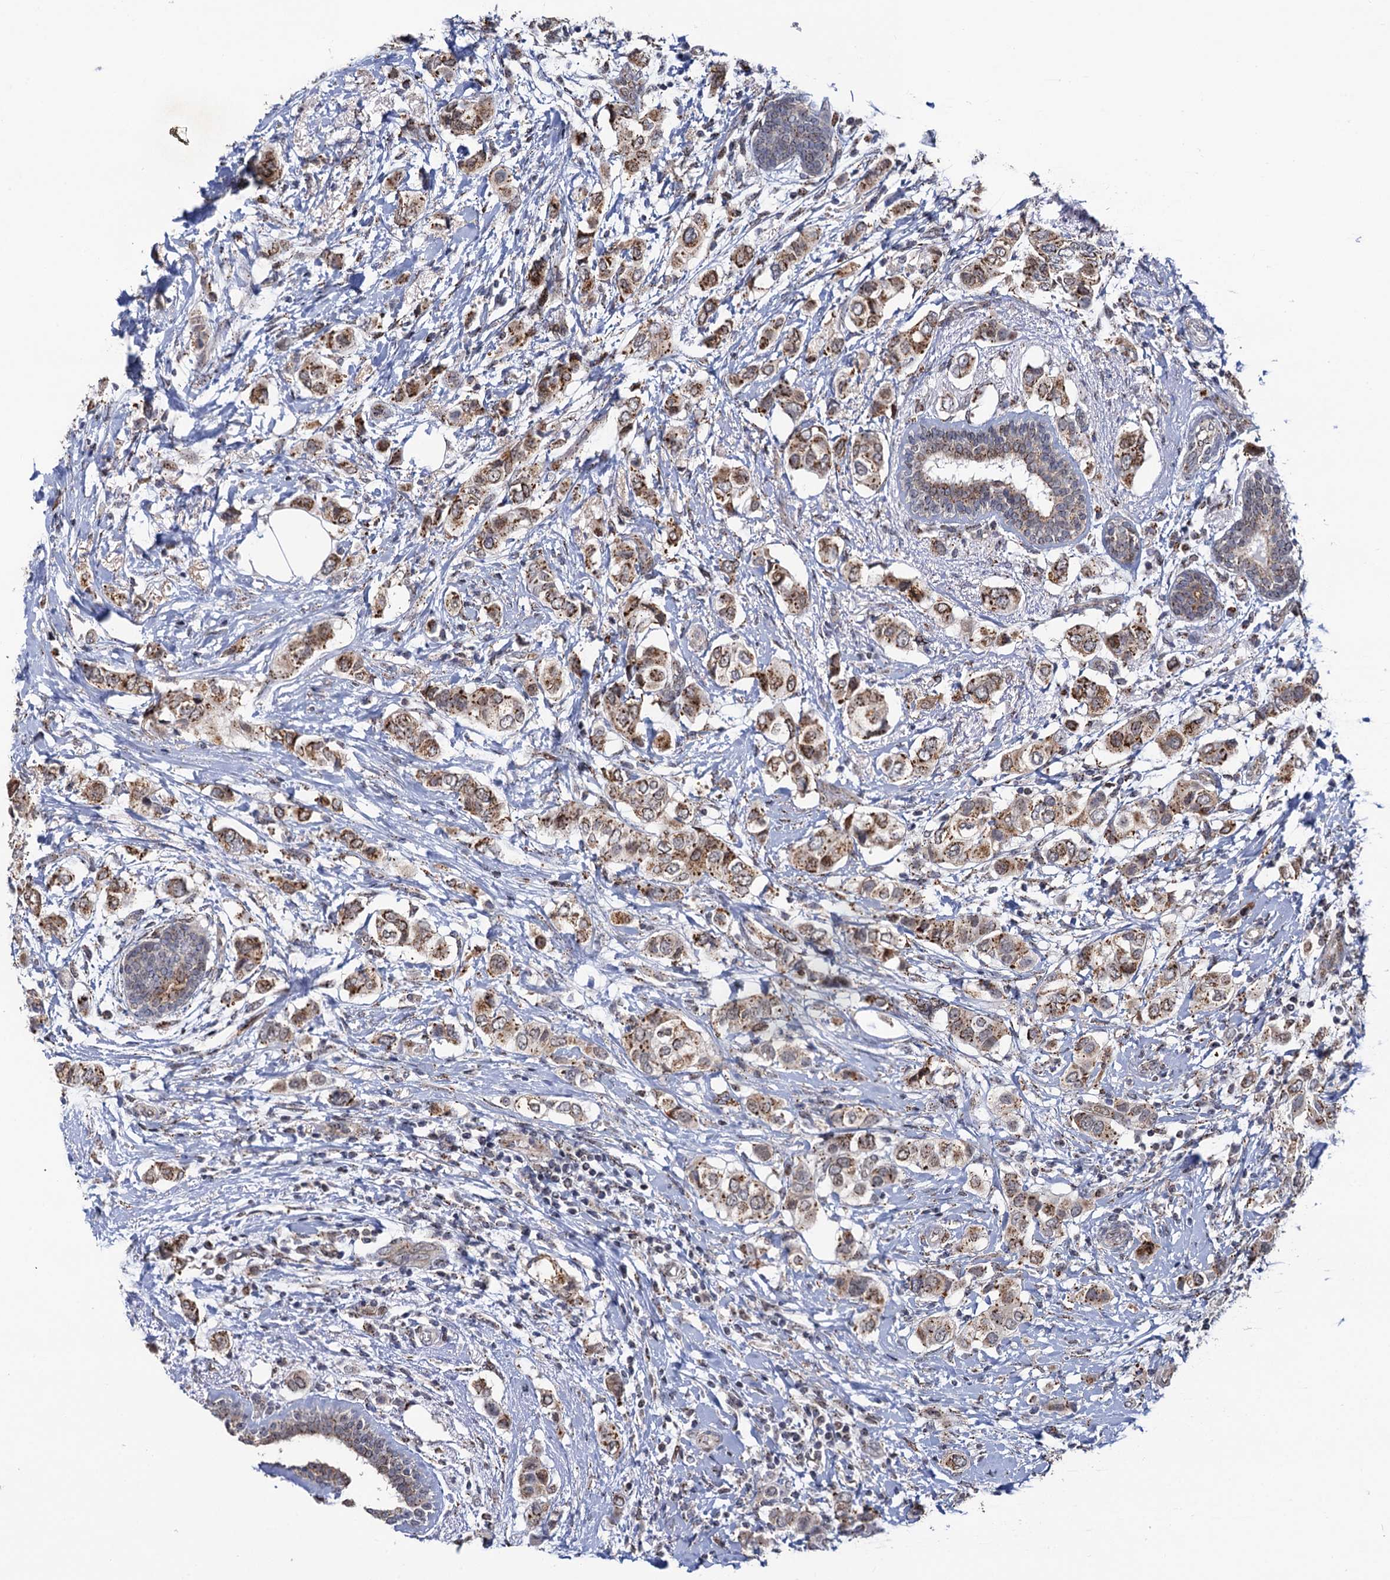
{"staining": {"intensity": "strong", "quantity": ">75%", "location": "cytoplasmic/membranous"}, "tissue": "breast cancer", "cell_type": "Tumor cells", "image_type": "cancer", "snomed": [{"axis": "morphology", "description": "Lobular carcinoma"}, {"axis": "topography", "description": "Breast"}], "caption": "IHC (DAB (3,3'-diaminobenzidine)) staining of breast cancer shows strong cytoplasmic/membranous protein expression in approximately >75% of tumor cells. Nuclei are stained in blue.", "gene": "THAP2", "patient": {"sex": "female", "age": 51}}